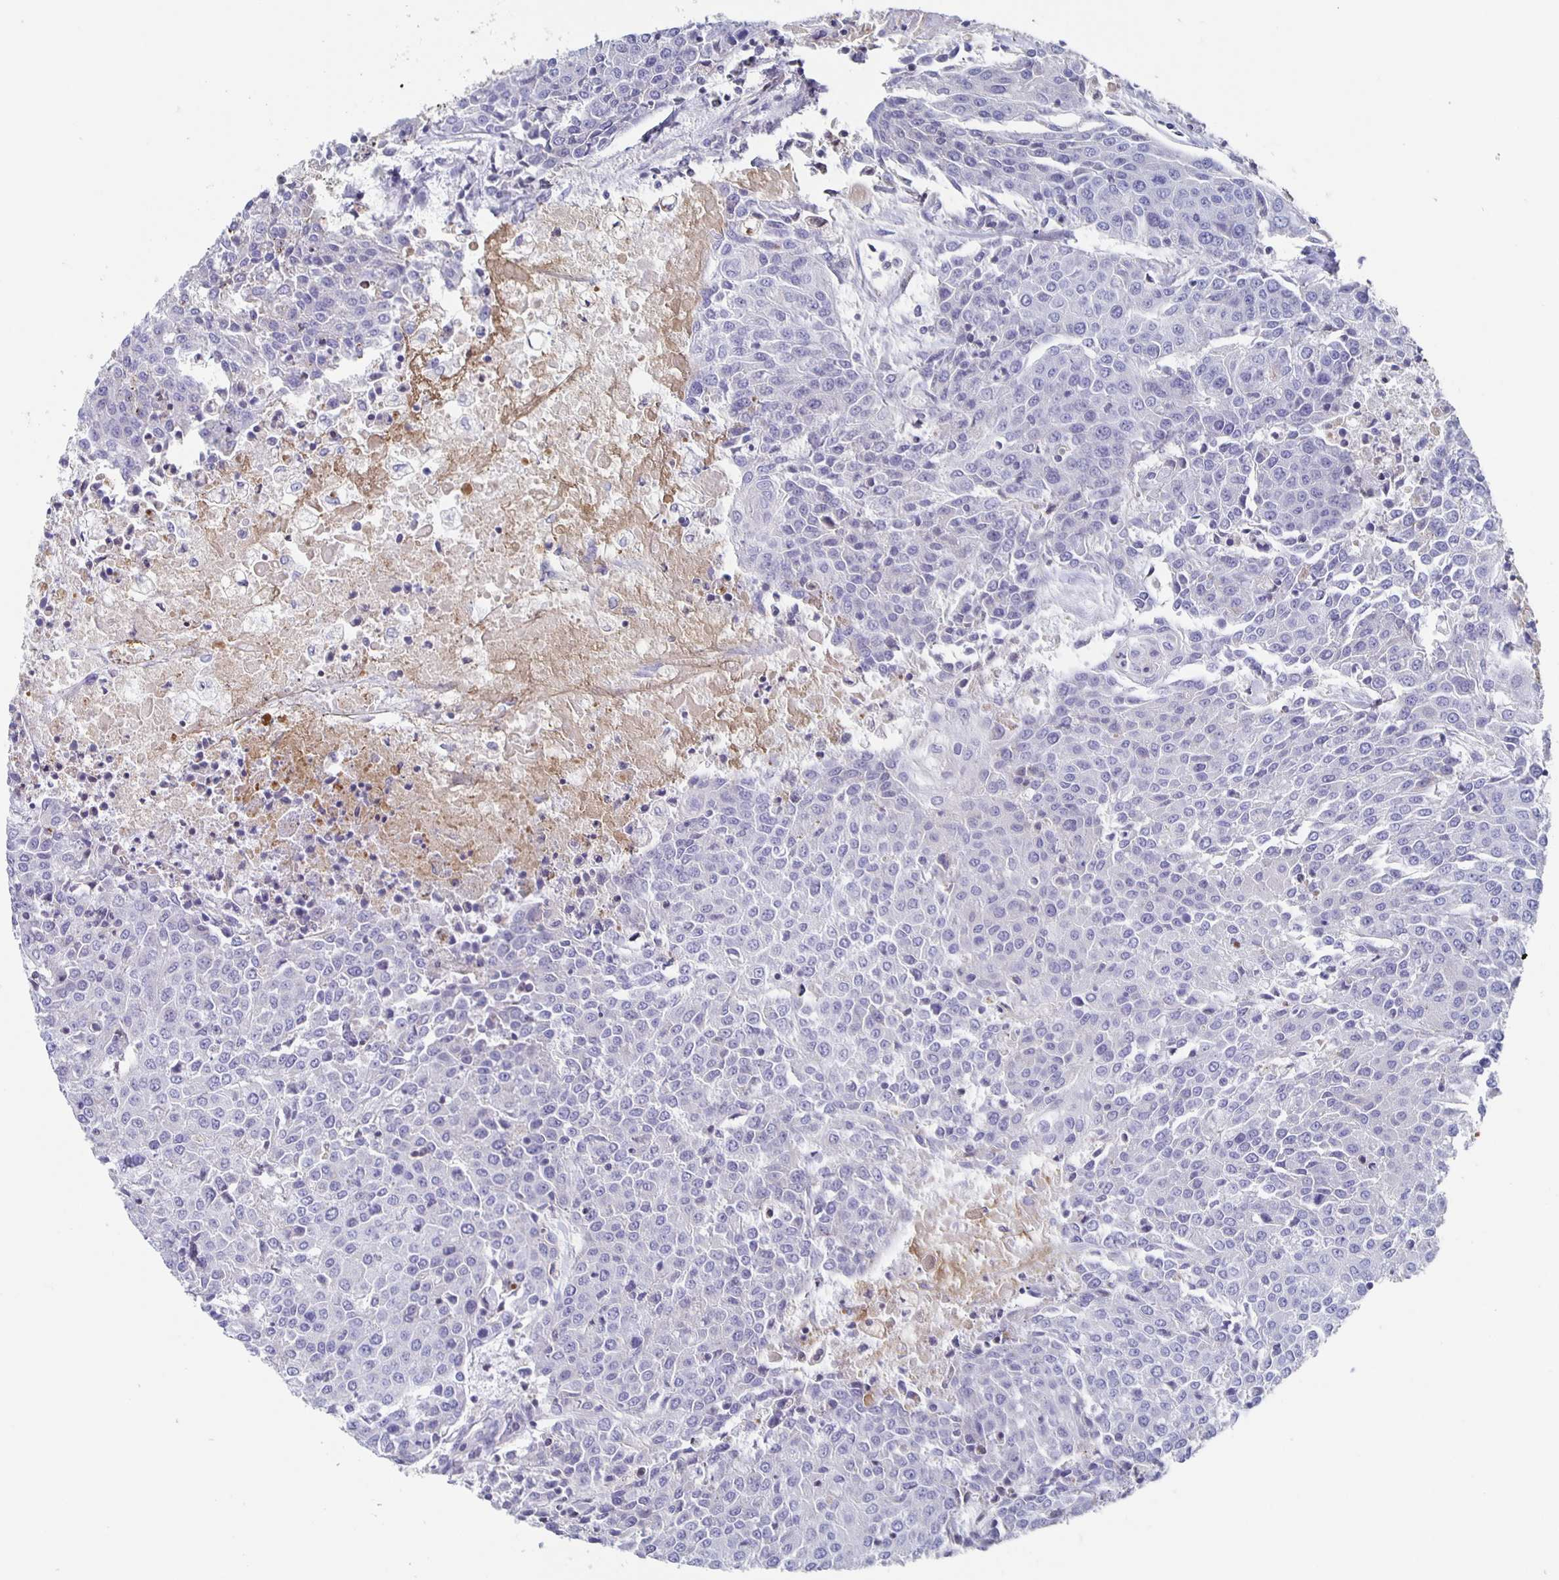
{"staining": {"intensity": "negative", "quantity": "none", "location": "none"}, "tissue": "urothelial cancer", "cell_type": "Tumor cells", "image_type": "cancer", "snomed": [{"axis": "morphology", "description": "Urothelial carcinoma, High grade"}, {"axis": "topography", "description": "Urinary bladder"}], "caption": "Immunohistochemistry (IHC) of urothelial cancer displays no positivity in tumor cells.", "gene": "FGA", "patient": {"sex": "female", "age": 85}}